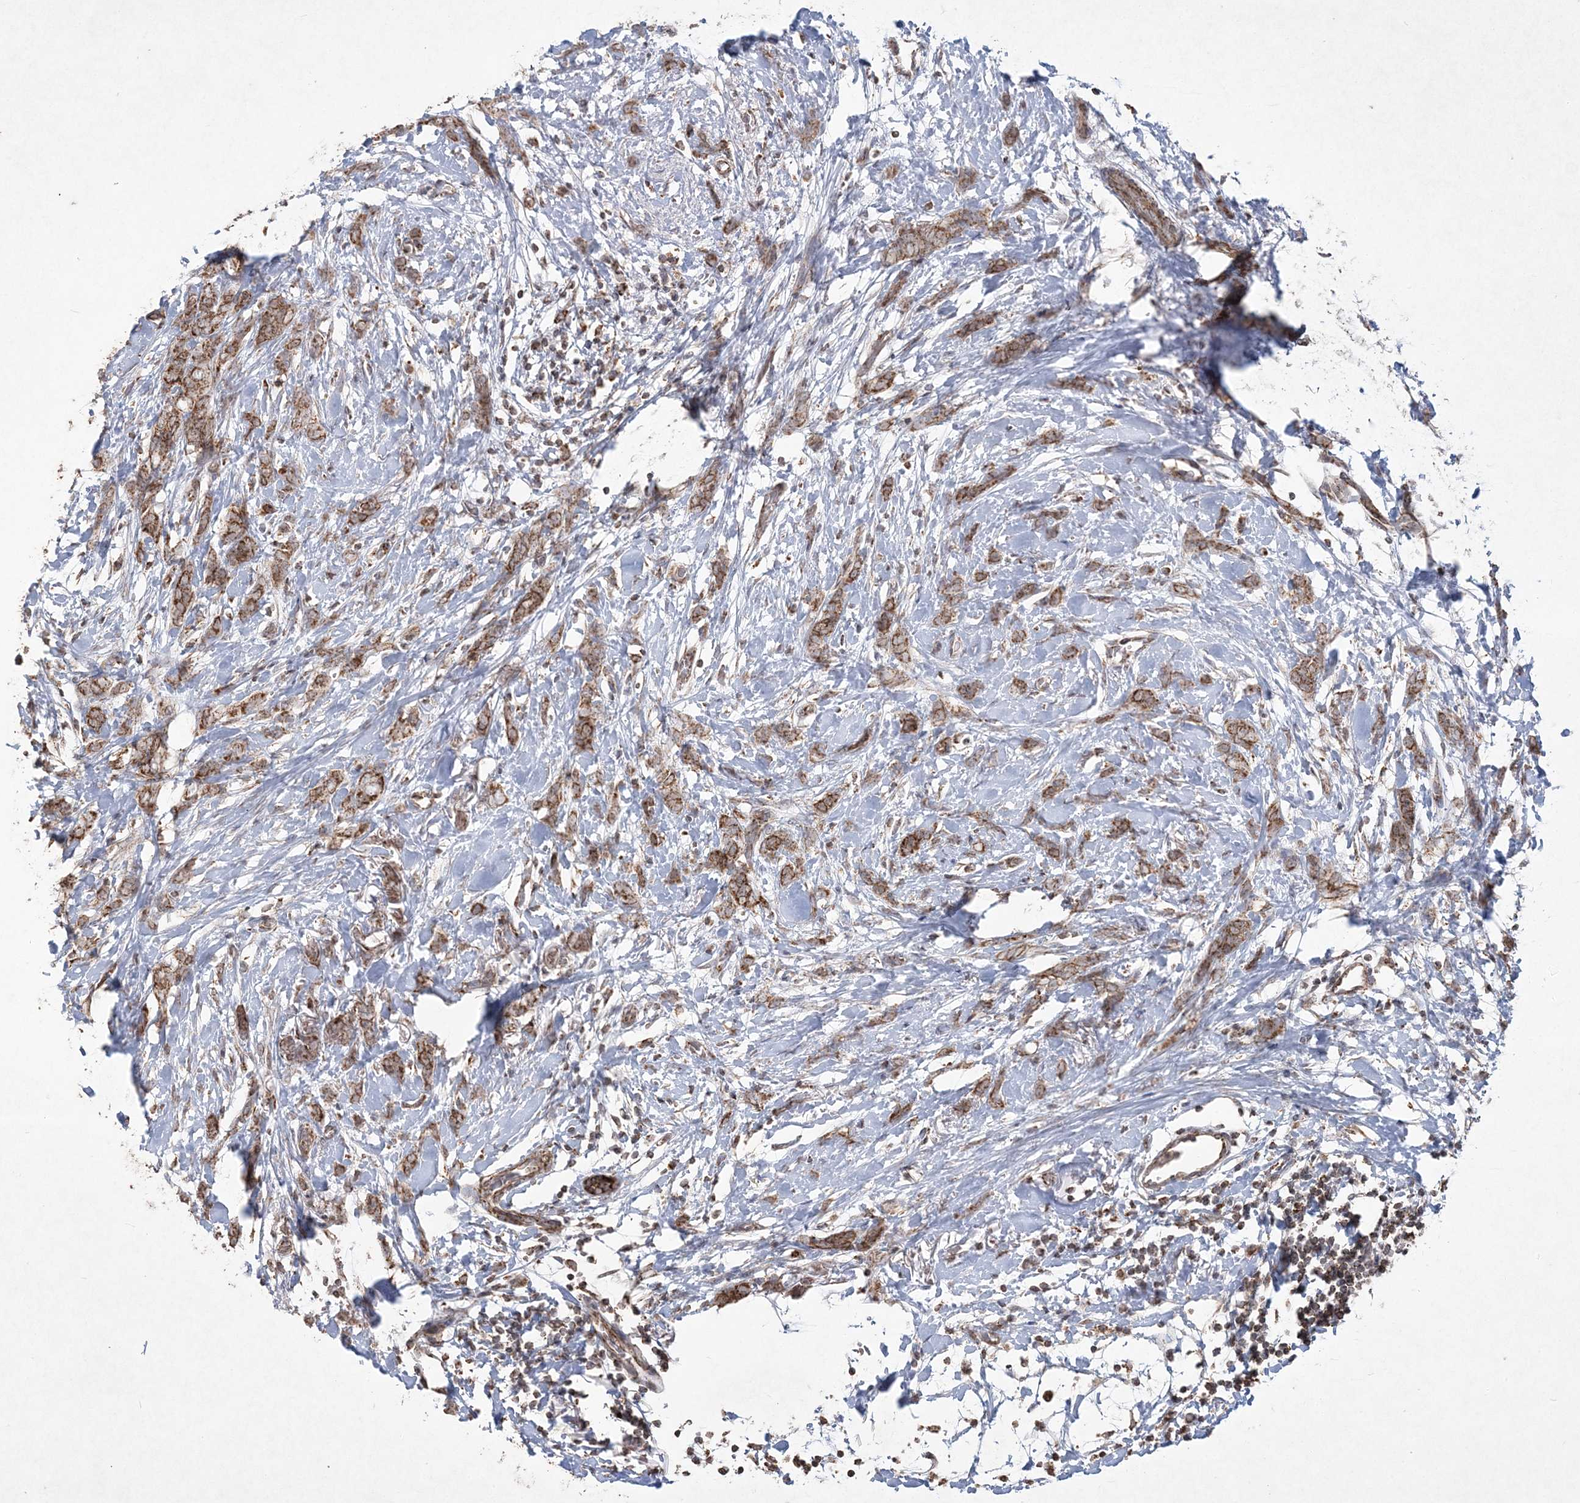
{"staining": {"intensity": "moderate", "quantity": ">75%", "location": "cytoplasmic/membranous"}, "tissue": "breast cancer", "cell_type": "Tumor cells", "image_type": "cancer", "snomed": [{"axis": "morphology", "description": "Lobular carcinoma, in situ"}, {"axis": "morphology", "description": "Lobular carcinoma"}, {"axis": "topography", "description": "Breast"}], "caption": "Protein staining exhibits moderate cytoplasmic/membranous staining in about >75% of tumor cells in lobular carcinoma (breast).", "gene": "LRPPRC", "patient": {"sex": "female", "age": 41}}